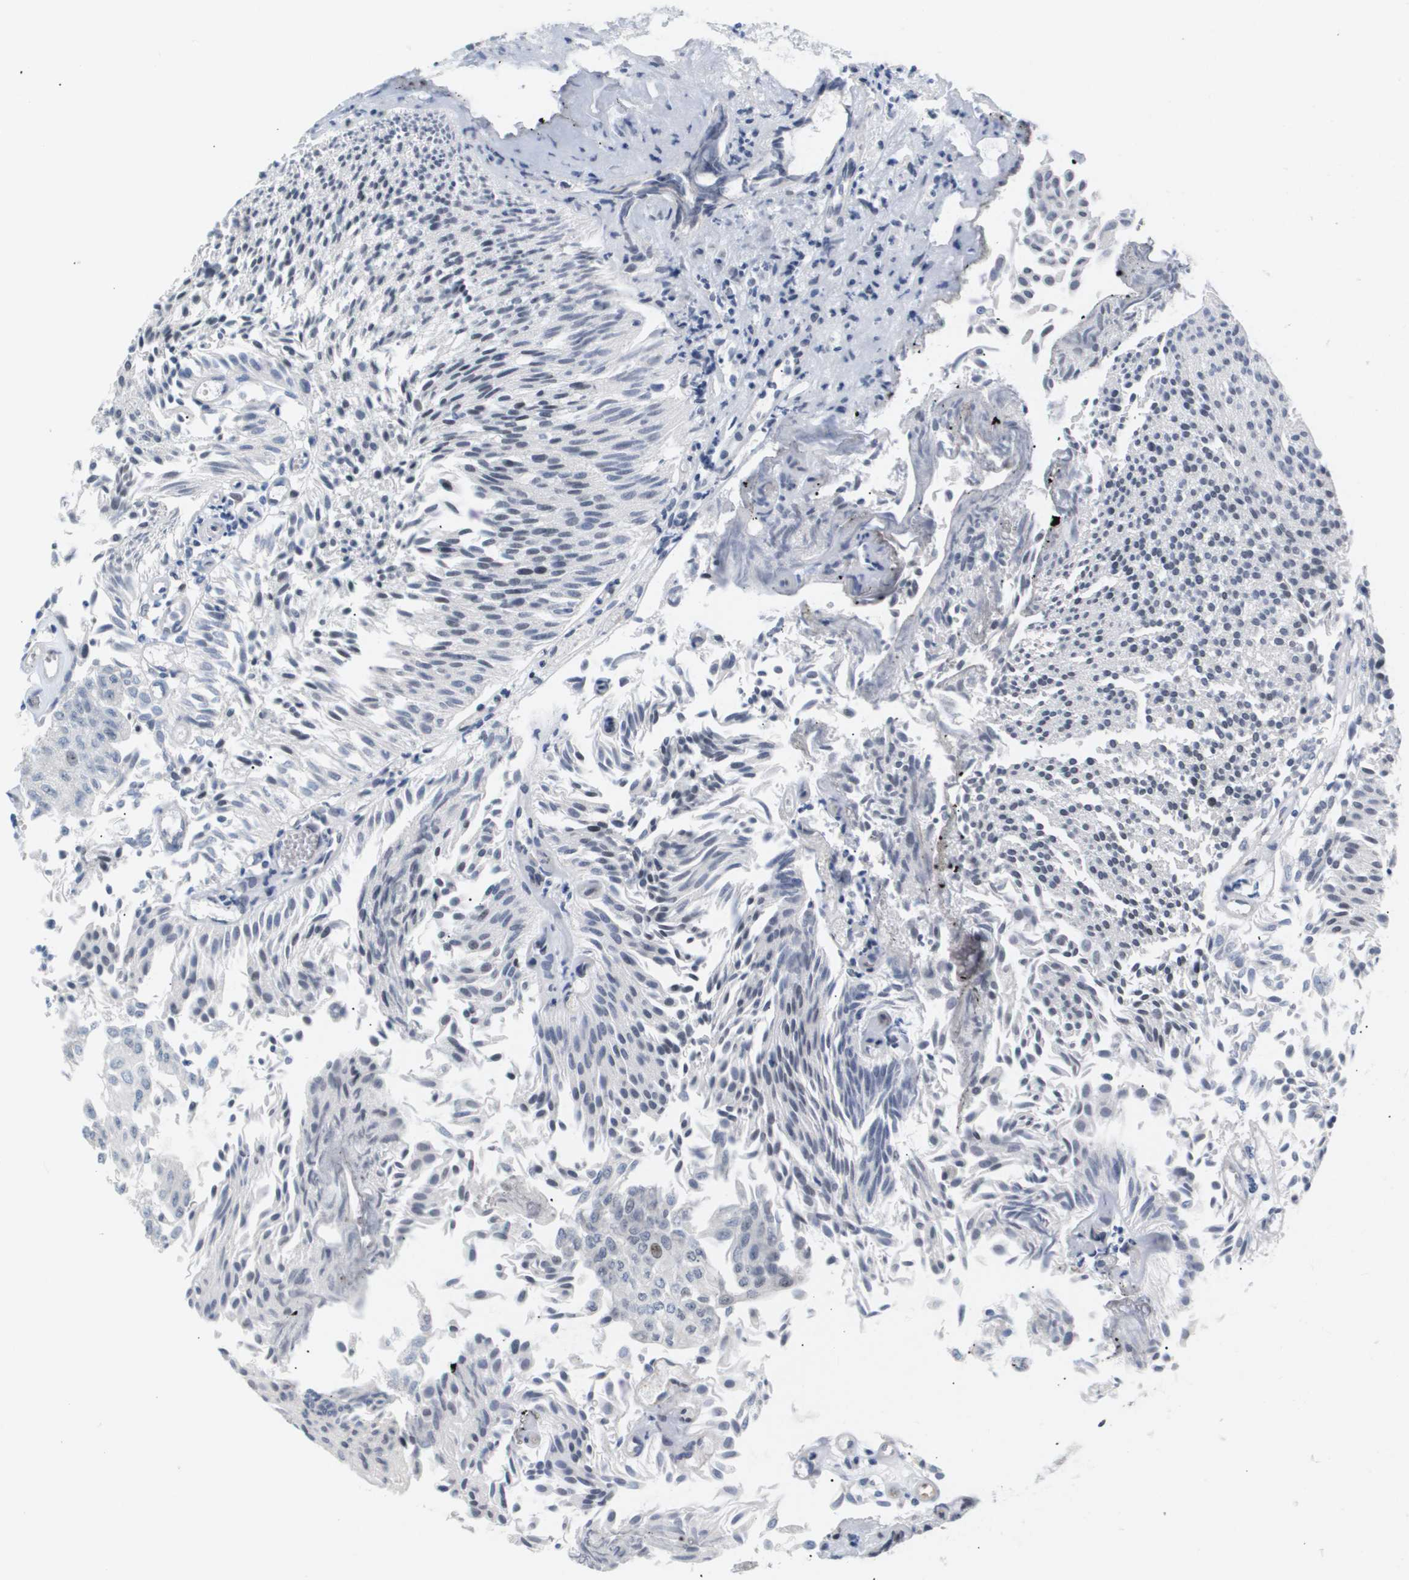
{"staining": {"intensity": "negative", "quantity": "none", "location": "none"}, "tissue": "urothelial cancer", "cell_type": "Tumor cells", "image_type": "cancer", "snomed": [{"axis": "morphology", "description": "Urothelial carcinoma, Low grade"}, {"axis": "topography", "description": "Urinary bladder"}], "caption": "DAB (3,3'-diaminobenzidine) immunohistochemical staining of urothelial cancer displays no significant staining in tumor cells.", "gene": "PPARD", "patient": {"sex": "male", "age": 86}}